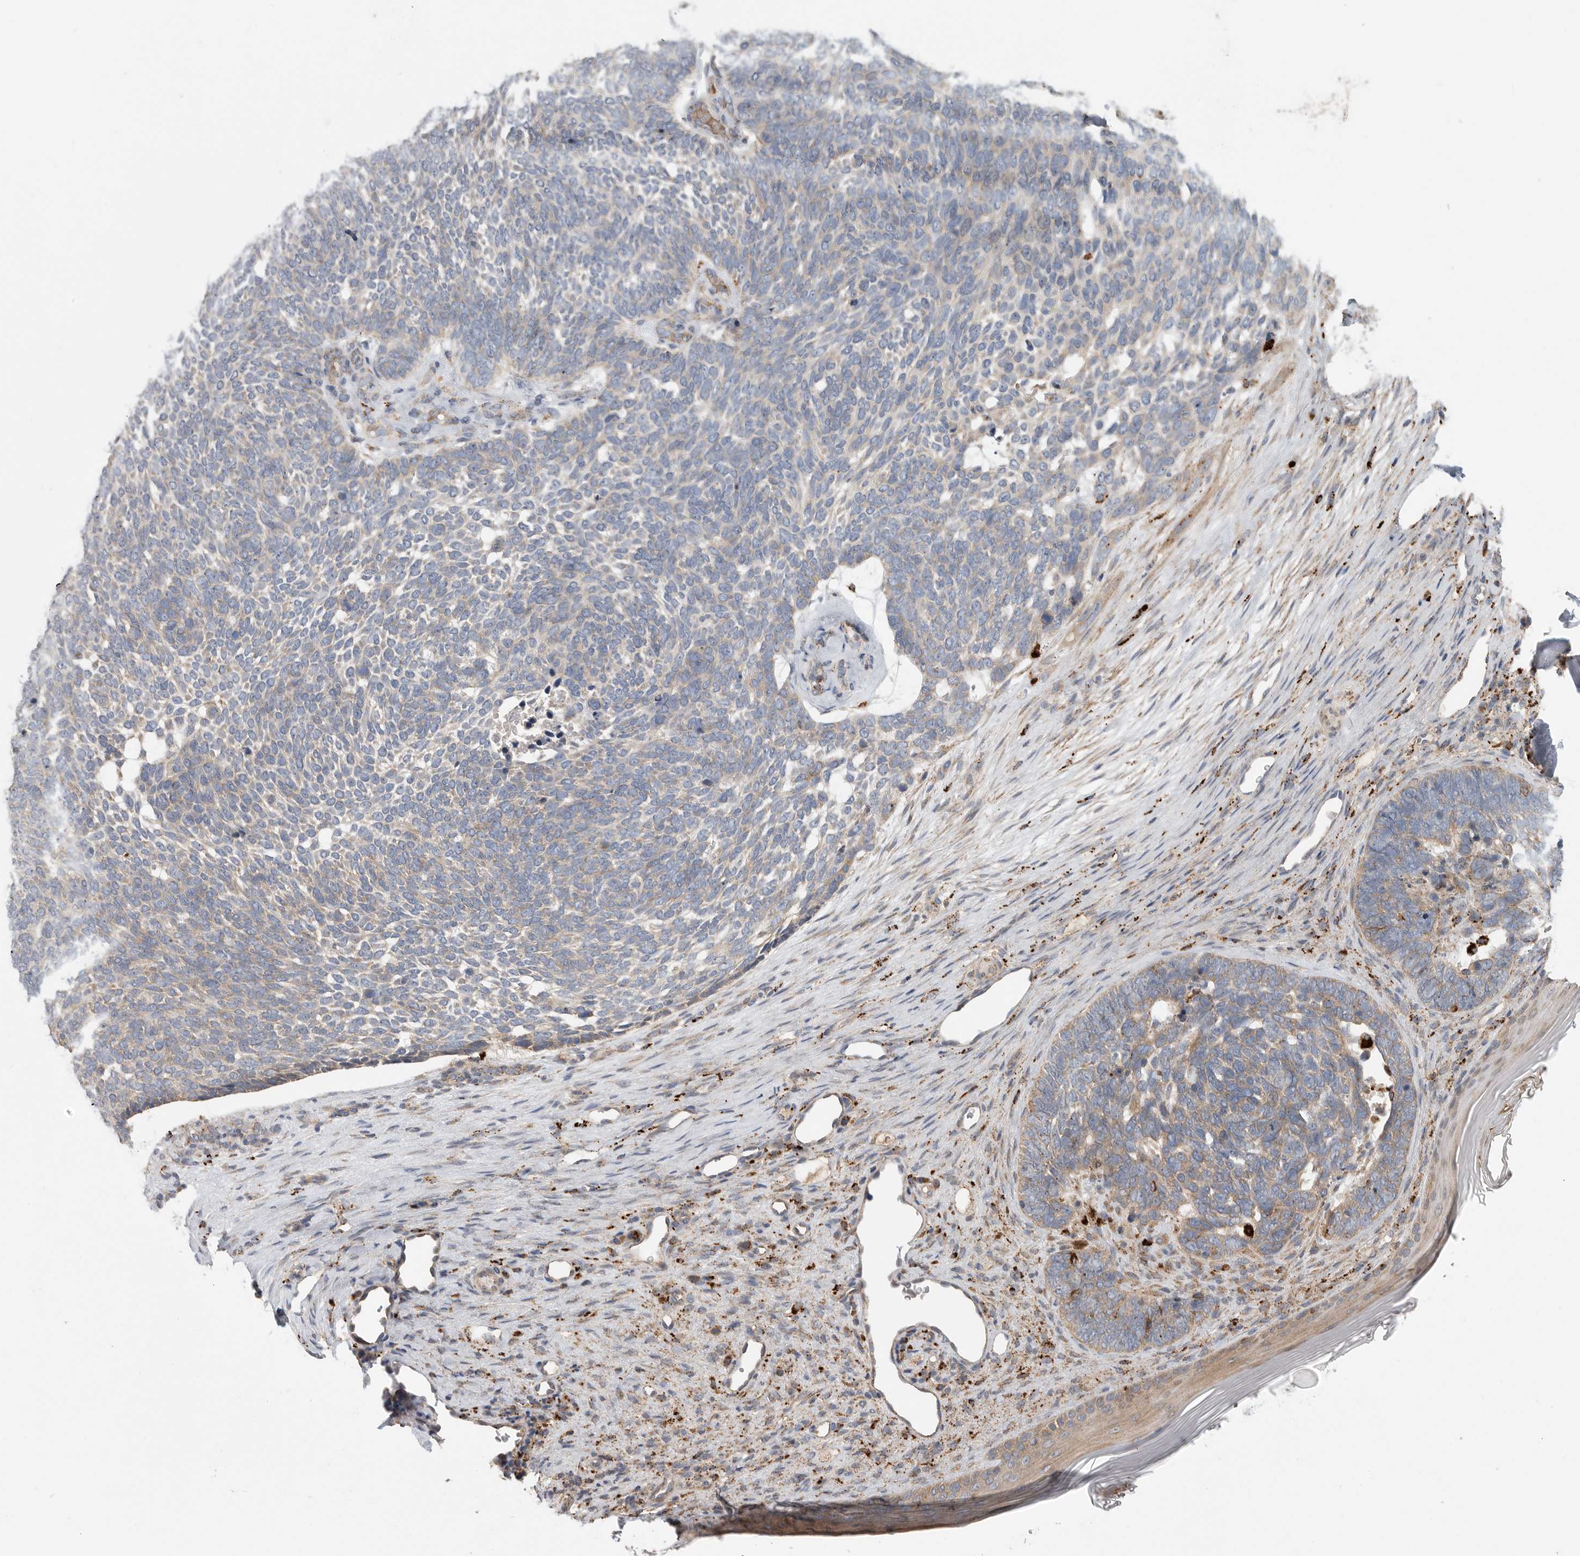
{"staining": {"intensity": "weak", "quantity": "25%-75%", "location": "cytoplasmic/membranous"}, "tissue": "skin cancer", "cell_type": "Tumor cells", "image_type": "cancer", "snomed": [{"axis": "morphology", "description": "Basal cell carcinoma"}, {"axis": "topography", "description": "Skin"}], "caption": "This is an image of immunohistochemistry (IHC) staining of skin cancer, which shows weak expression in the cytoplasmic/membranous of tumor cells.", "gene": "GALNS", "patient": {"sex": "female", "age": 85}}